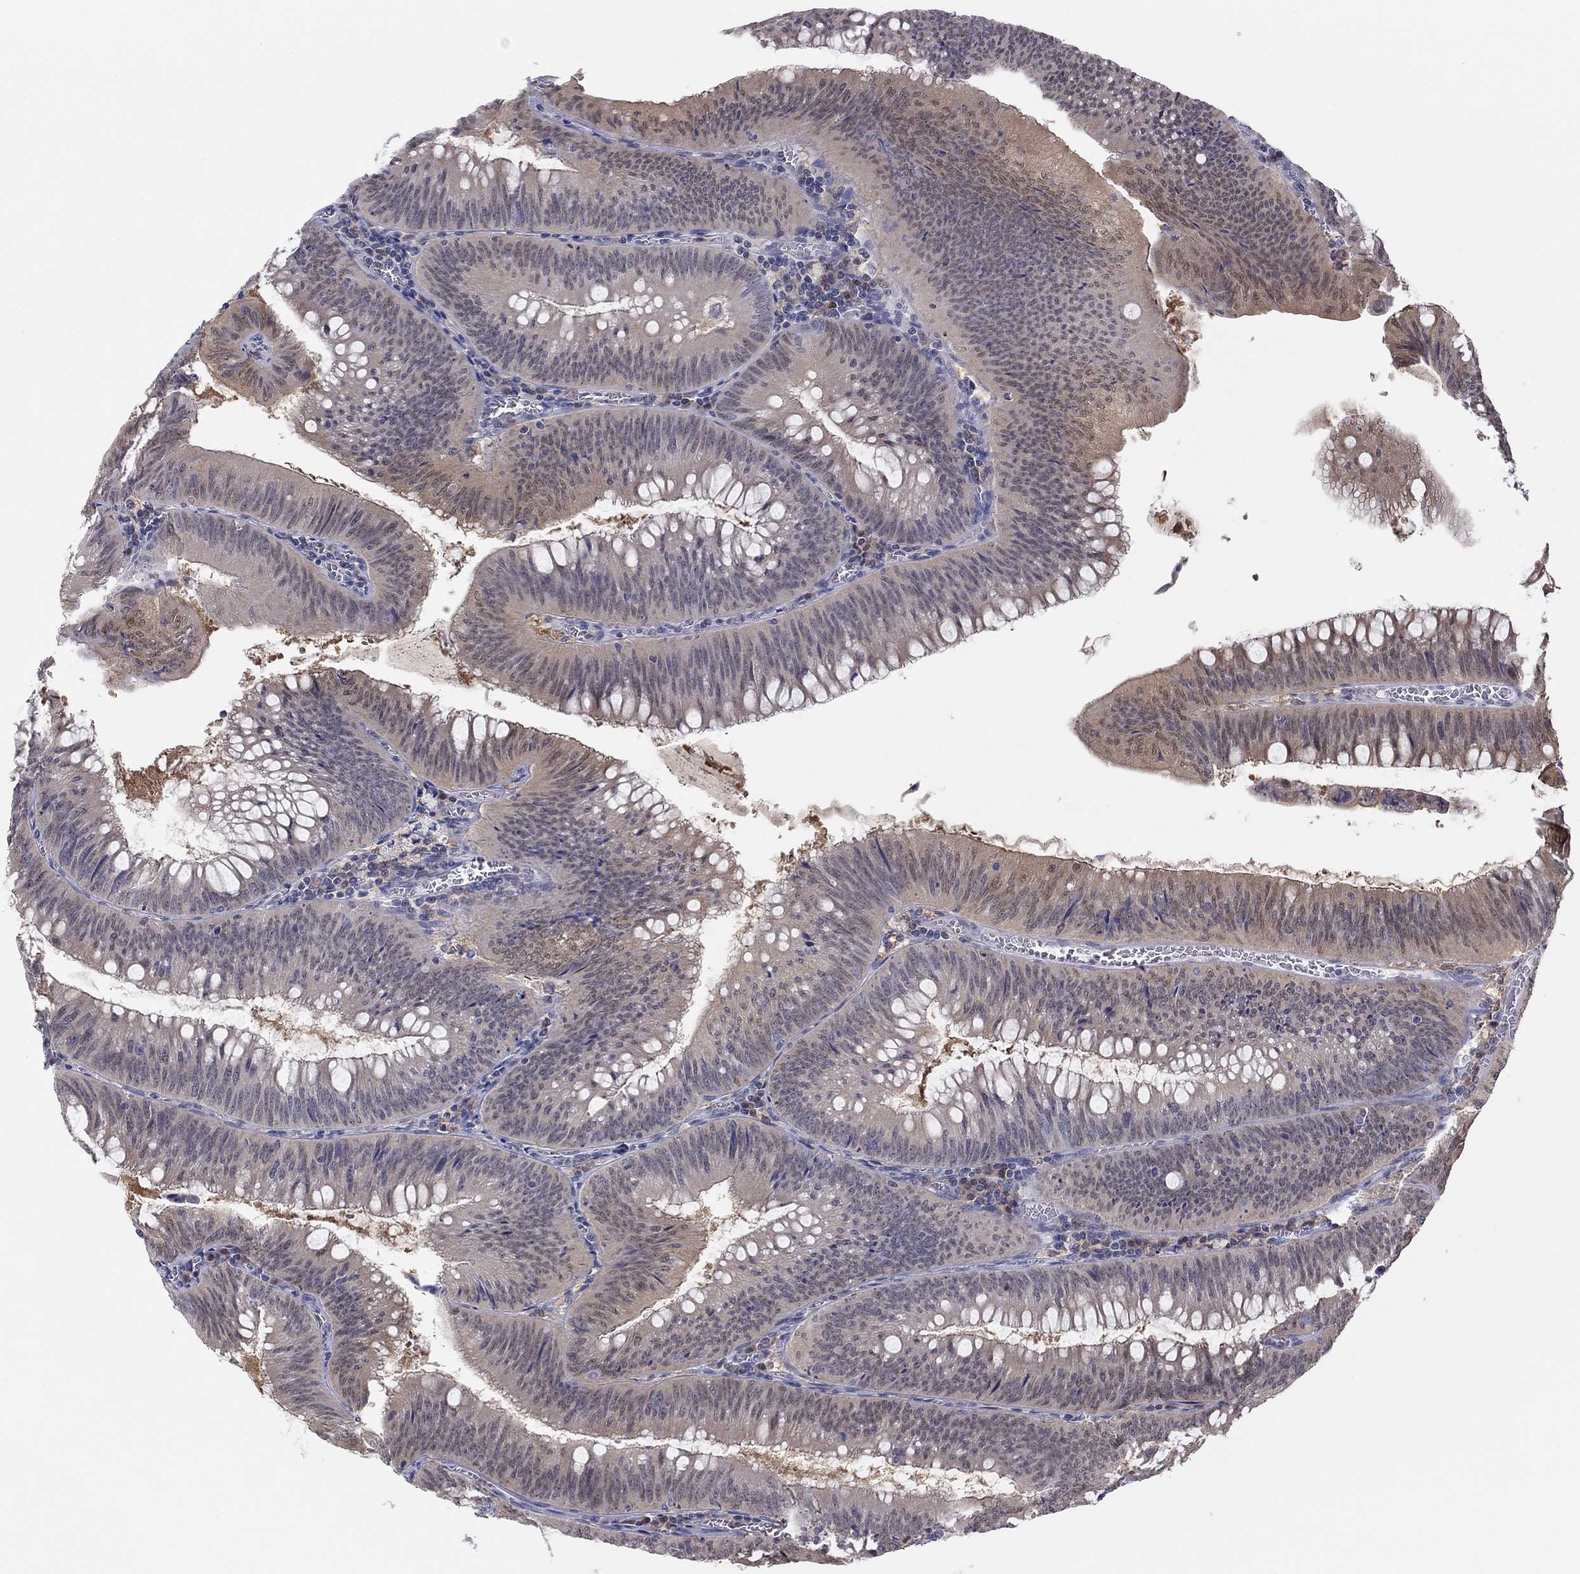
{"staining": {"intensity": "weak", "quantity": "25%-75%", "location": "cytoplasmic/membranous"}, "tissue": "colorectal cancer", "cell_type": "Tumor cells", "image_type": "cancer", "snomed": [{"axis": "morphology", "description": "Adenocarcinoma, NOS"}, {"axis": "topography", "description": "Rectum"}], "caption": "Immunohistochemistry histopathology image of neoplastic tissue: human colorectal cancer (adenocarcinoma) stained using immunohistochemistry exhibits low levels of weak protein expression localized specifically in the cytoplasmic/membranous of tumor cells, appearing as a cytoplasmic/membranous brown color.", "gene": "PDXK", "patient": {"sex": "female", "age": 72}}